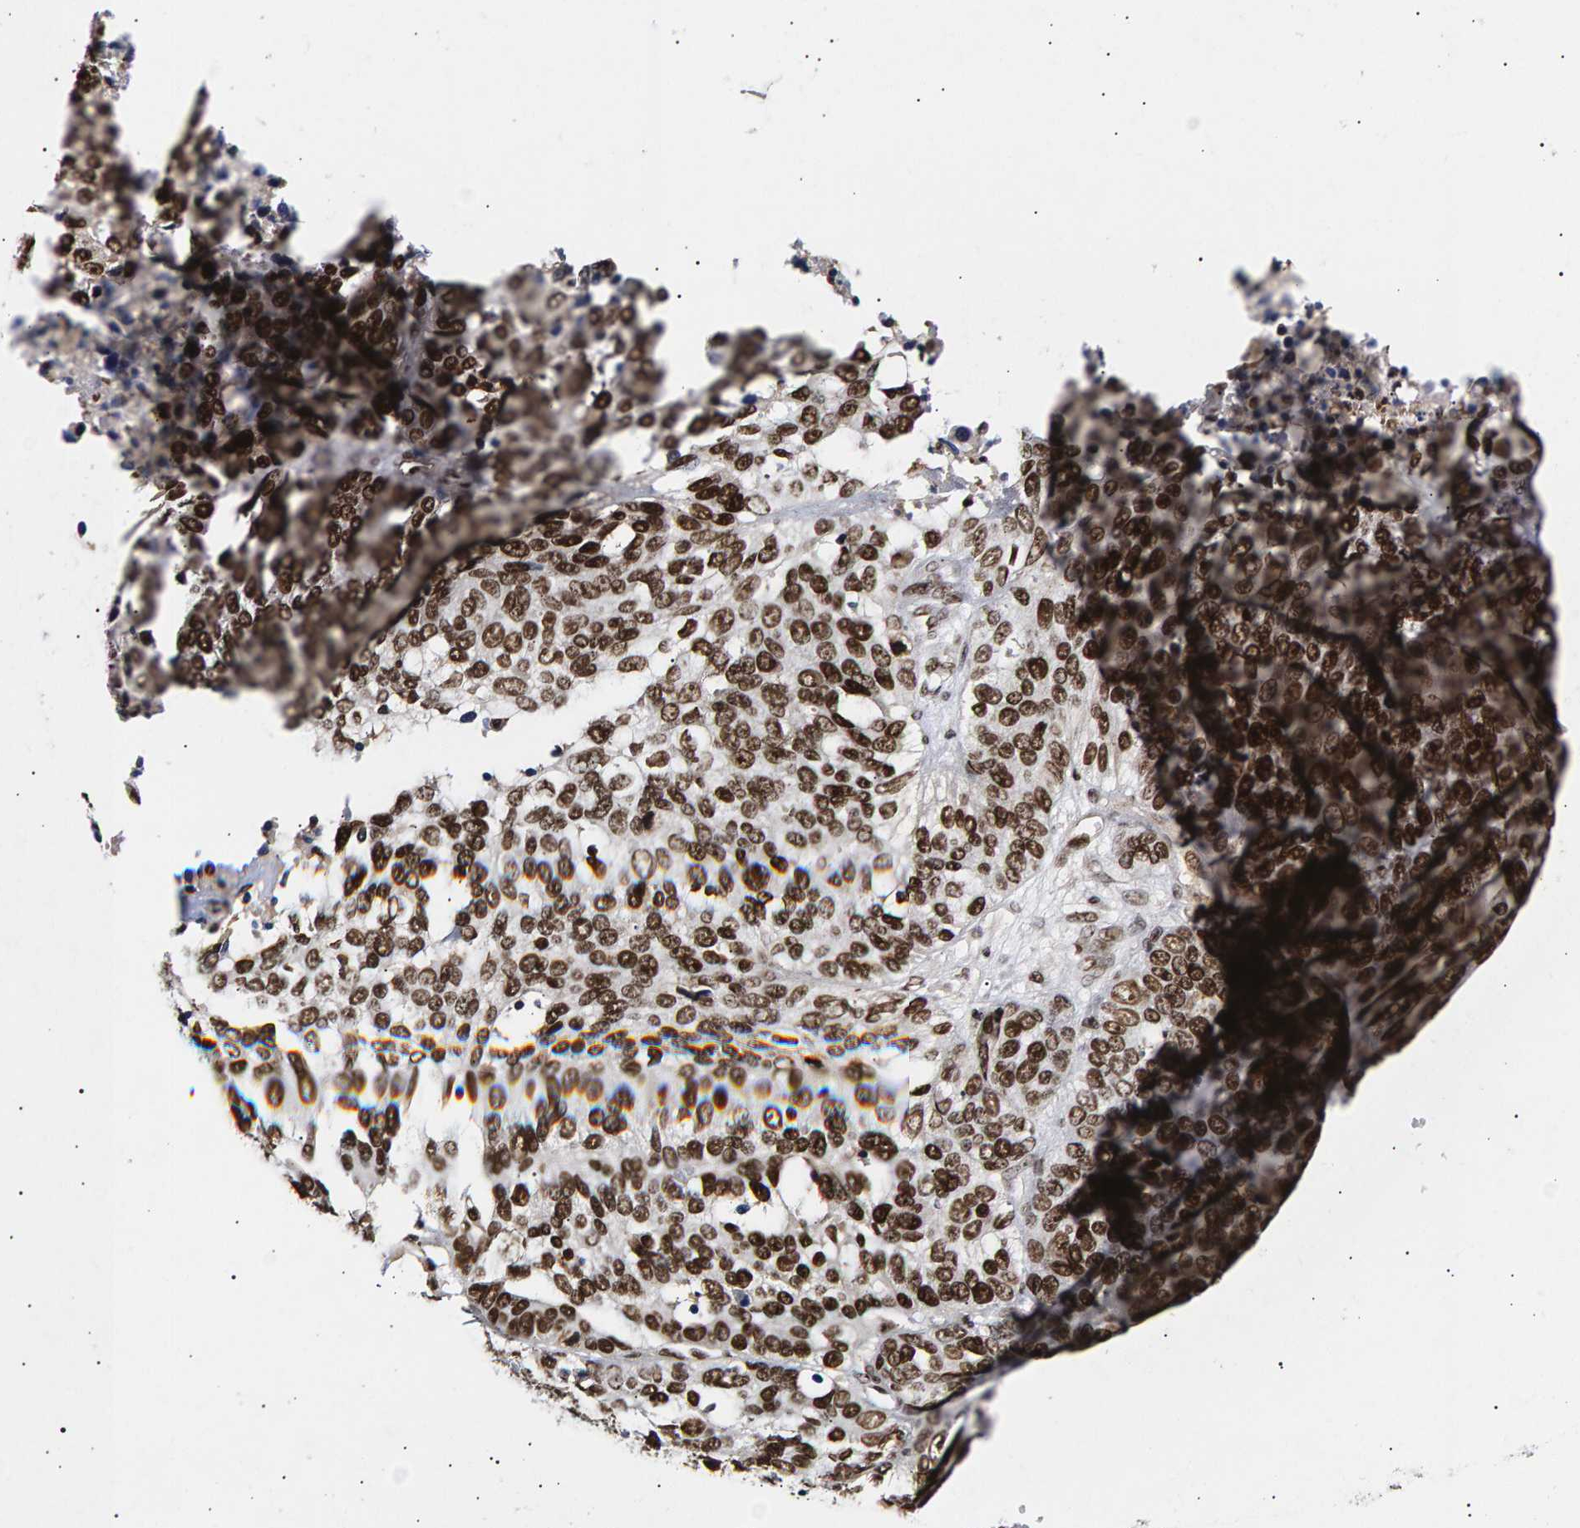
{"staining": {"intensity": "strong", "quantity": ">75%", "location": "nuclear"}, "tissue": "ovarian cancer", "cell_type": "Tumor cells", "image_type": "cancer", "snomed": [{"axis": "morphology", "description": "Cystadenocarcinoma, serous, NOS"}, {"axis": "topography", "description": "Ovary"}], "caption": "IHC (DAB) staining of human ovarian cancer (serous cystadenocarcinoma) displays strong nuclear protein positivity in about >75% of tumor cells. The protein of interest is stained brown, and the nuclei are stained in blue (DAB (3,3'-diaminobenzidine) IHC with brightfield microscopy, high magnification).", "gene": "ANKRD40", "patient": {"sex": "female", "age": 44}}